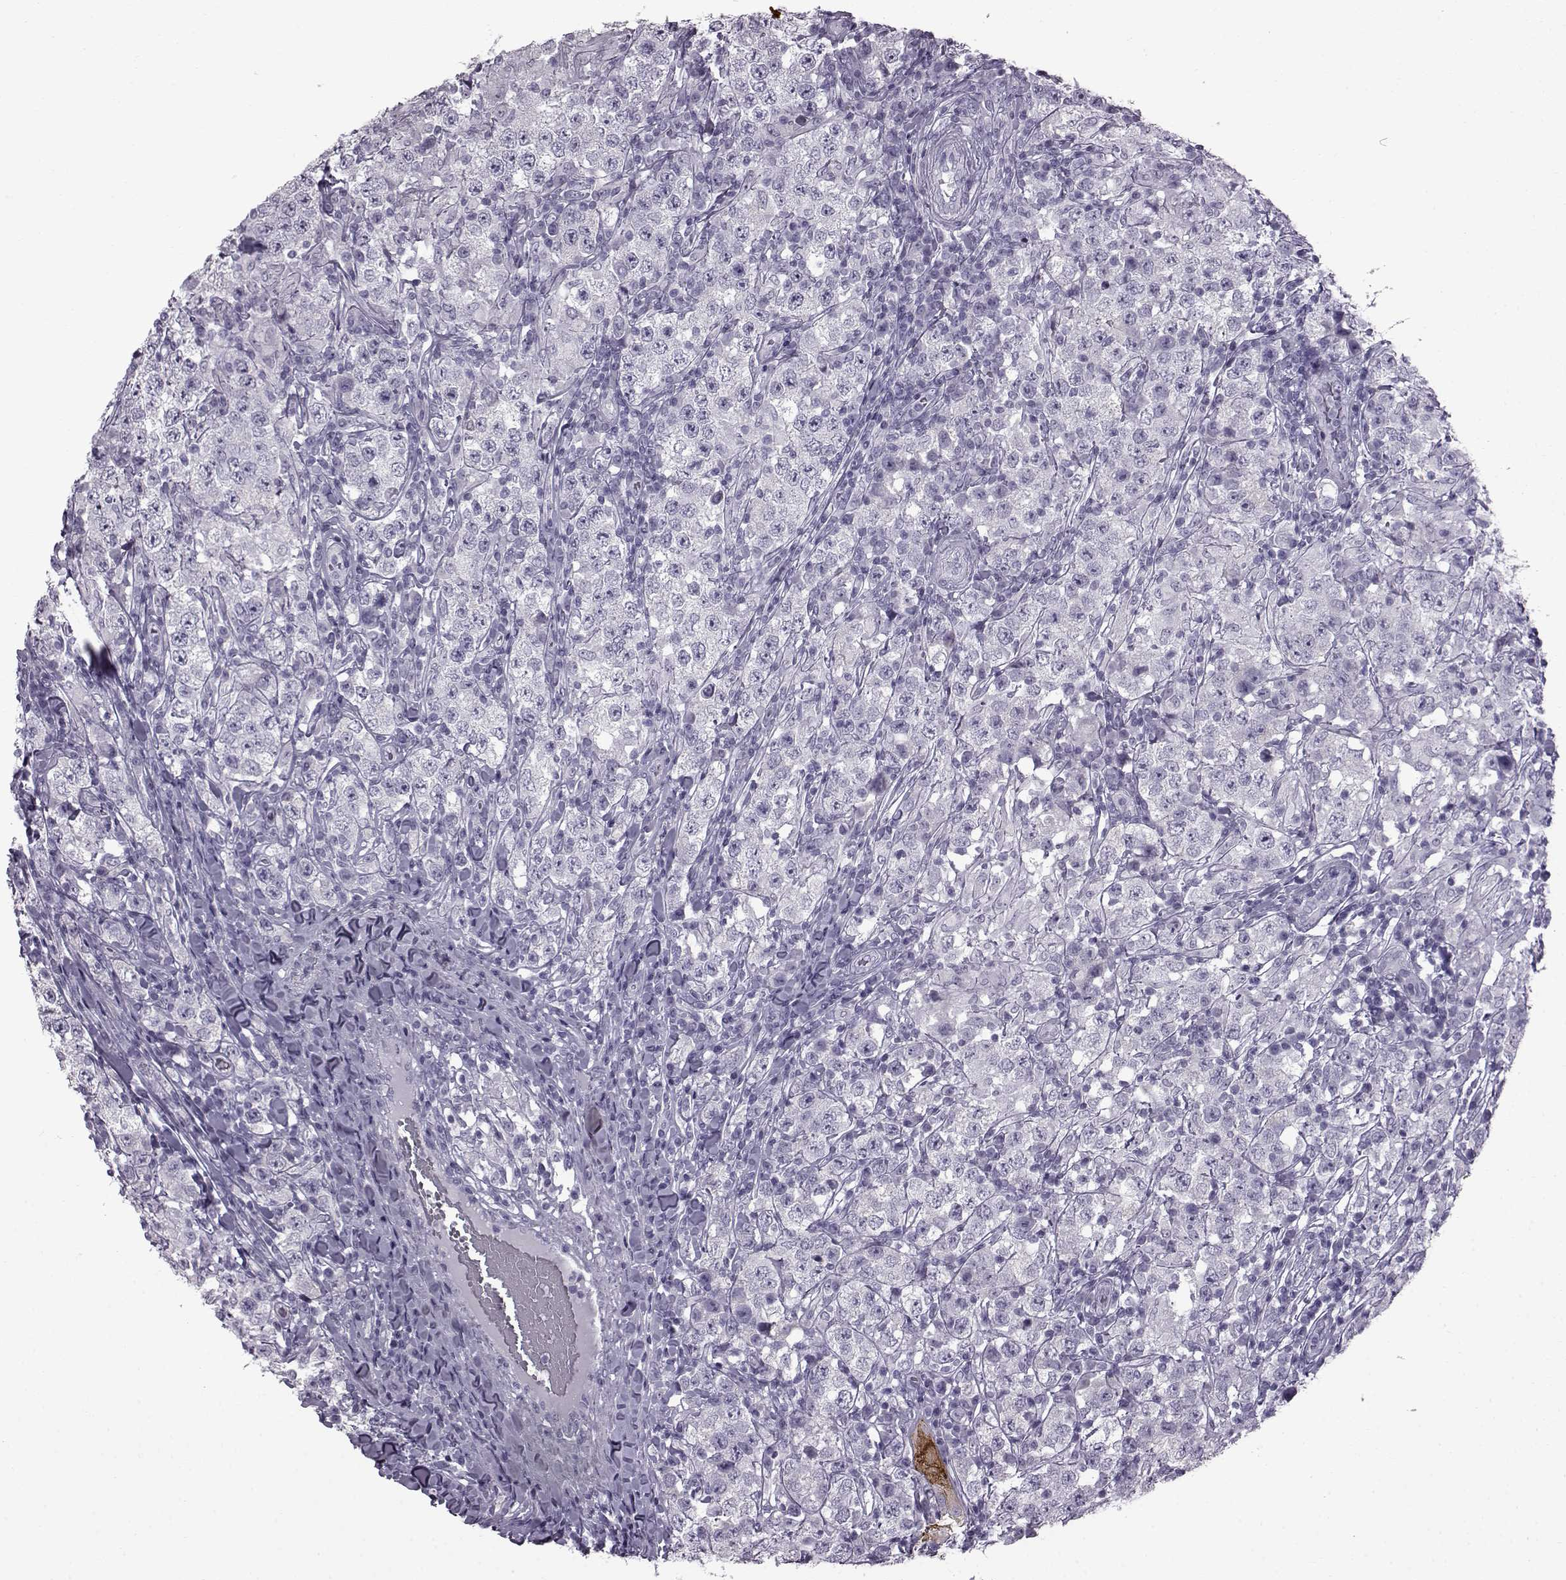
{"staining": {"intensity": "negative", "quantity": "none", "location": "none"}, "tissue": "testis cancer", "cell_type": "Tumor cells", "image_type": "cancer", "snomed": [{"axis": "morphology", "description": "Seminoma, NOS"}, {"axis": "morphology", "description": "Carcinoma, Embryonal, NOS"}, {"axis": "topography", "description": "Testis"}], "caption": "Tumor cells show no significant protein staining in testis embryonal carcinoma.", "gene": "SLC28A2", "patient": {"sex": "male", "age": 41}}